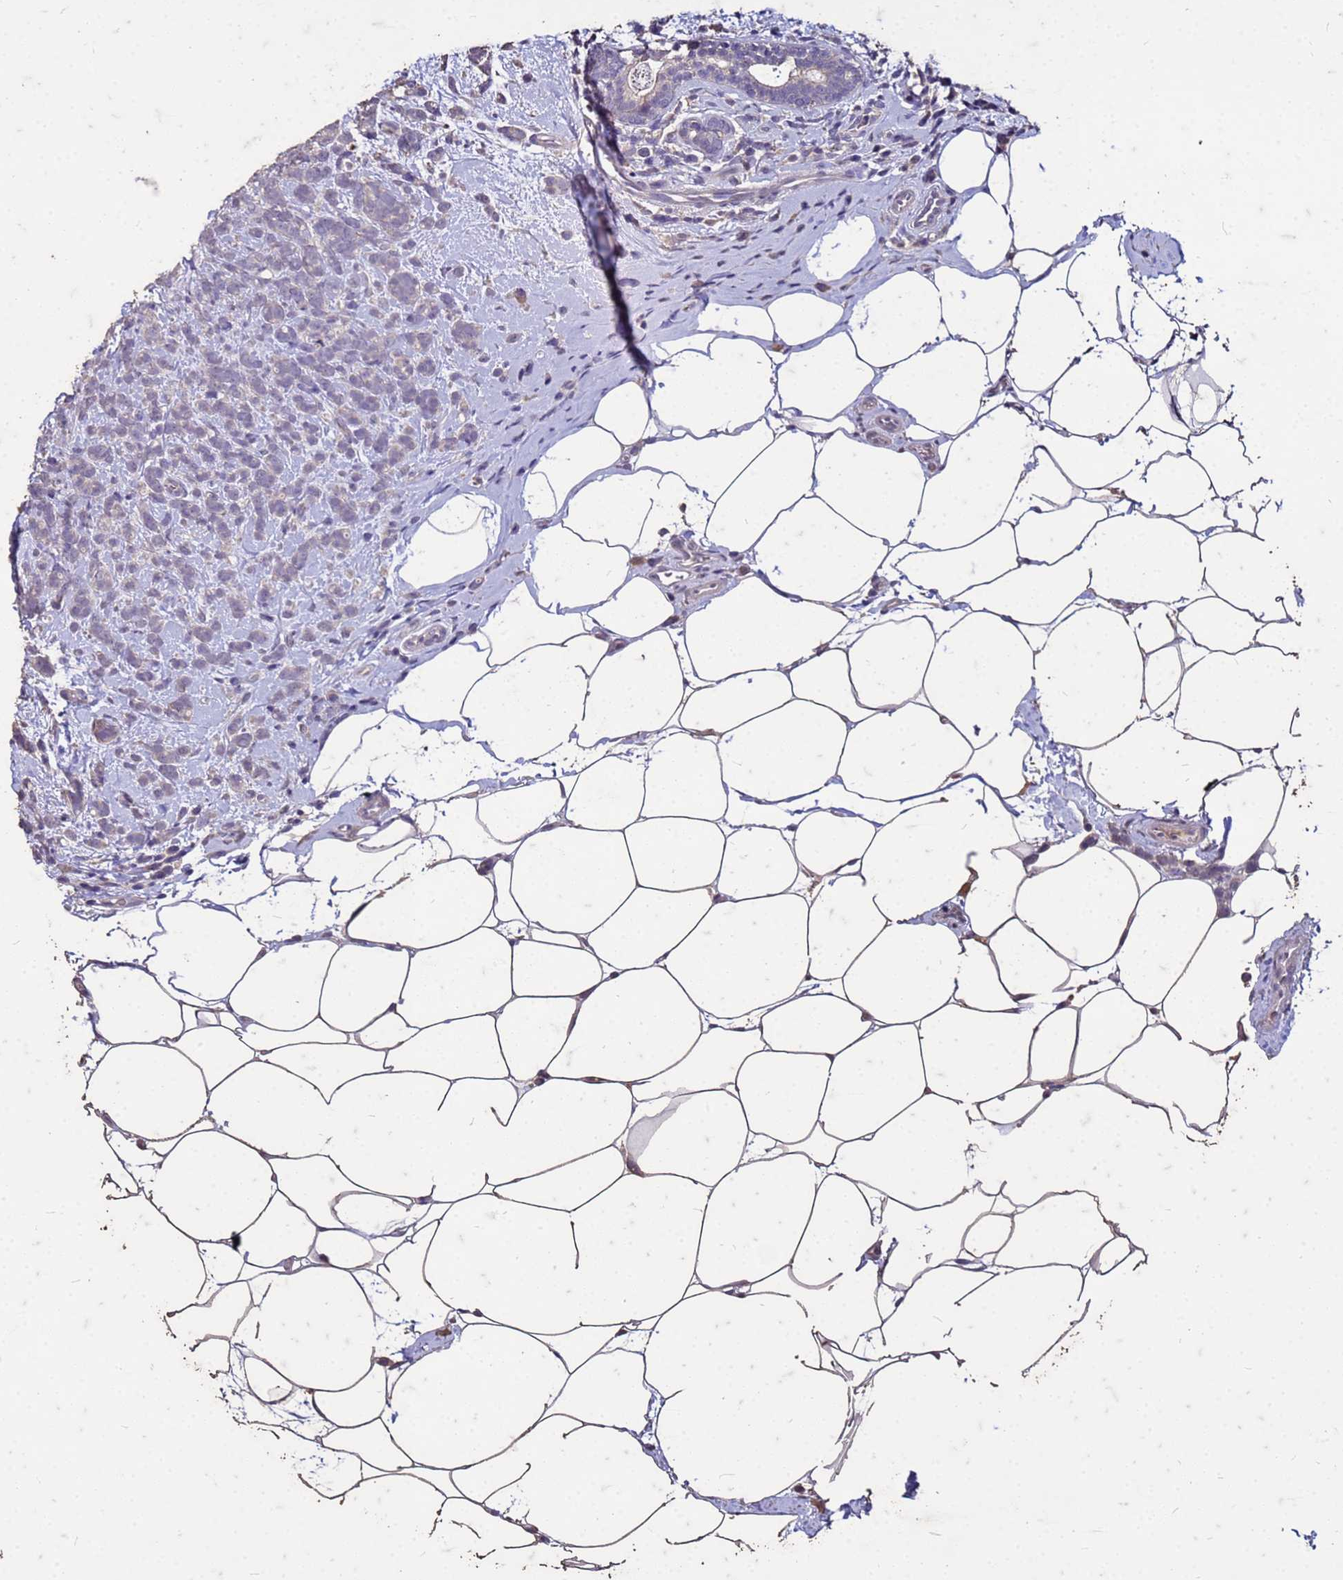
{"staining": {"intensity": "negative", "quantity": "none", "location": "none"}, "tissue": "breast cancer", "cell_type": "Tumor cells", "image_type": "cancer", "snomed": [{"axis": "morphology", "description": "Lobular carcinoma"}, {"axis": "topography", "description": "Breast"}], "caption": "Photomicrograph shows no protein positivity in tumor cells of lobular carcinoma (breast) tissue.", "gene": "FAM184B", "patient": {"sex": "female", "age": 58}}